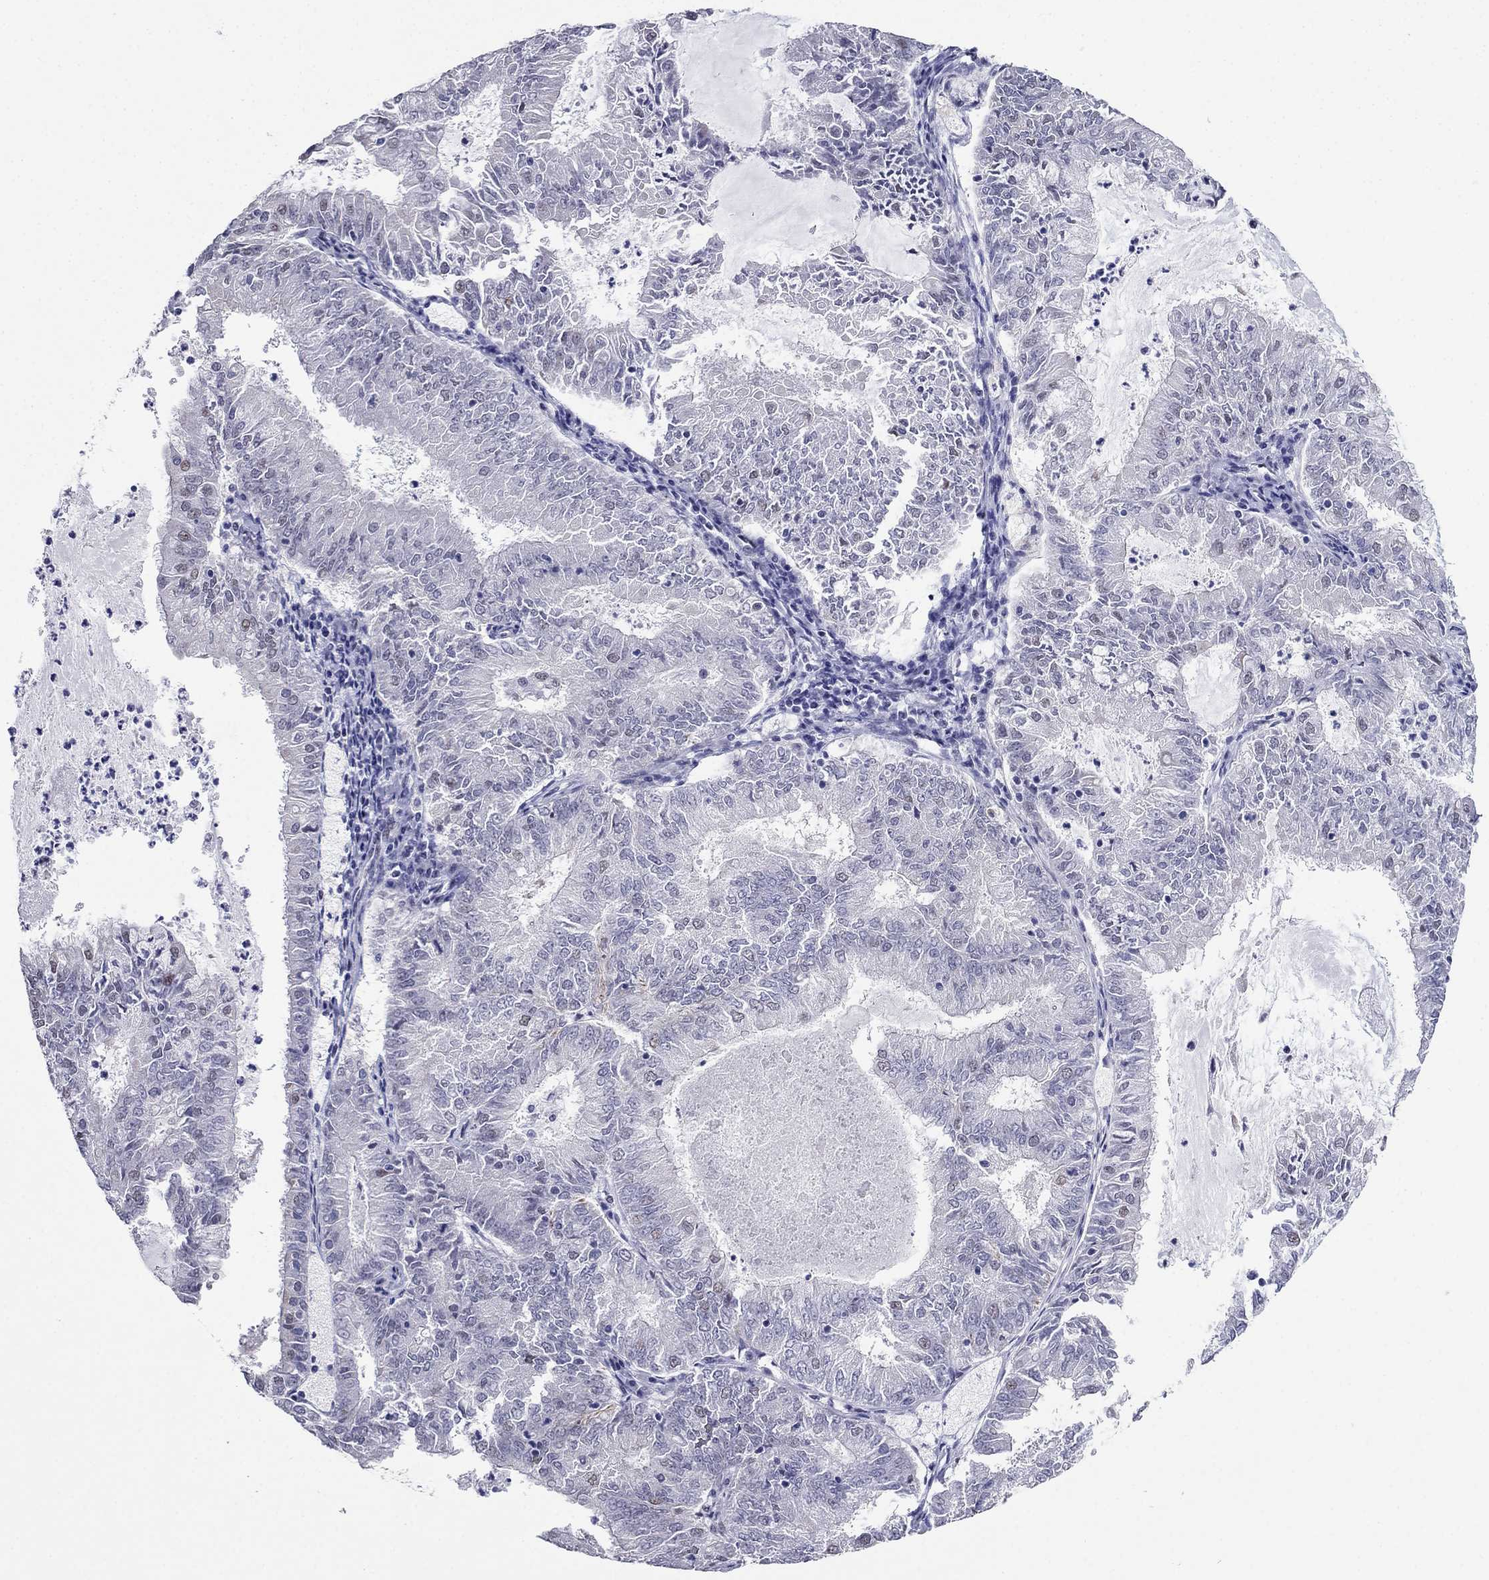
{"staining": {"intensity": "weak", "quantity": "<25%", "location": "nuclear"}, "tissue": "endometrial cancer", "cell_type": "Tumor cells", "image_type": "cancer", "snomed": [{"axis": "morphology", "description": "Adenocarcinoma, NOS"}, {"axis": "topography", "description": "Endometrium"}], "caption": "DAB immunohistochemical staining of human endometrial cancer (adenocarcinoma) reveals no significant expression in tumor cells. (DAB immunohistochemistry (IHC) visualized using brightfield microscopy, high magnification).", "gene": "PPM1G", "patient": {"sex": "female", "age": 57}}